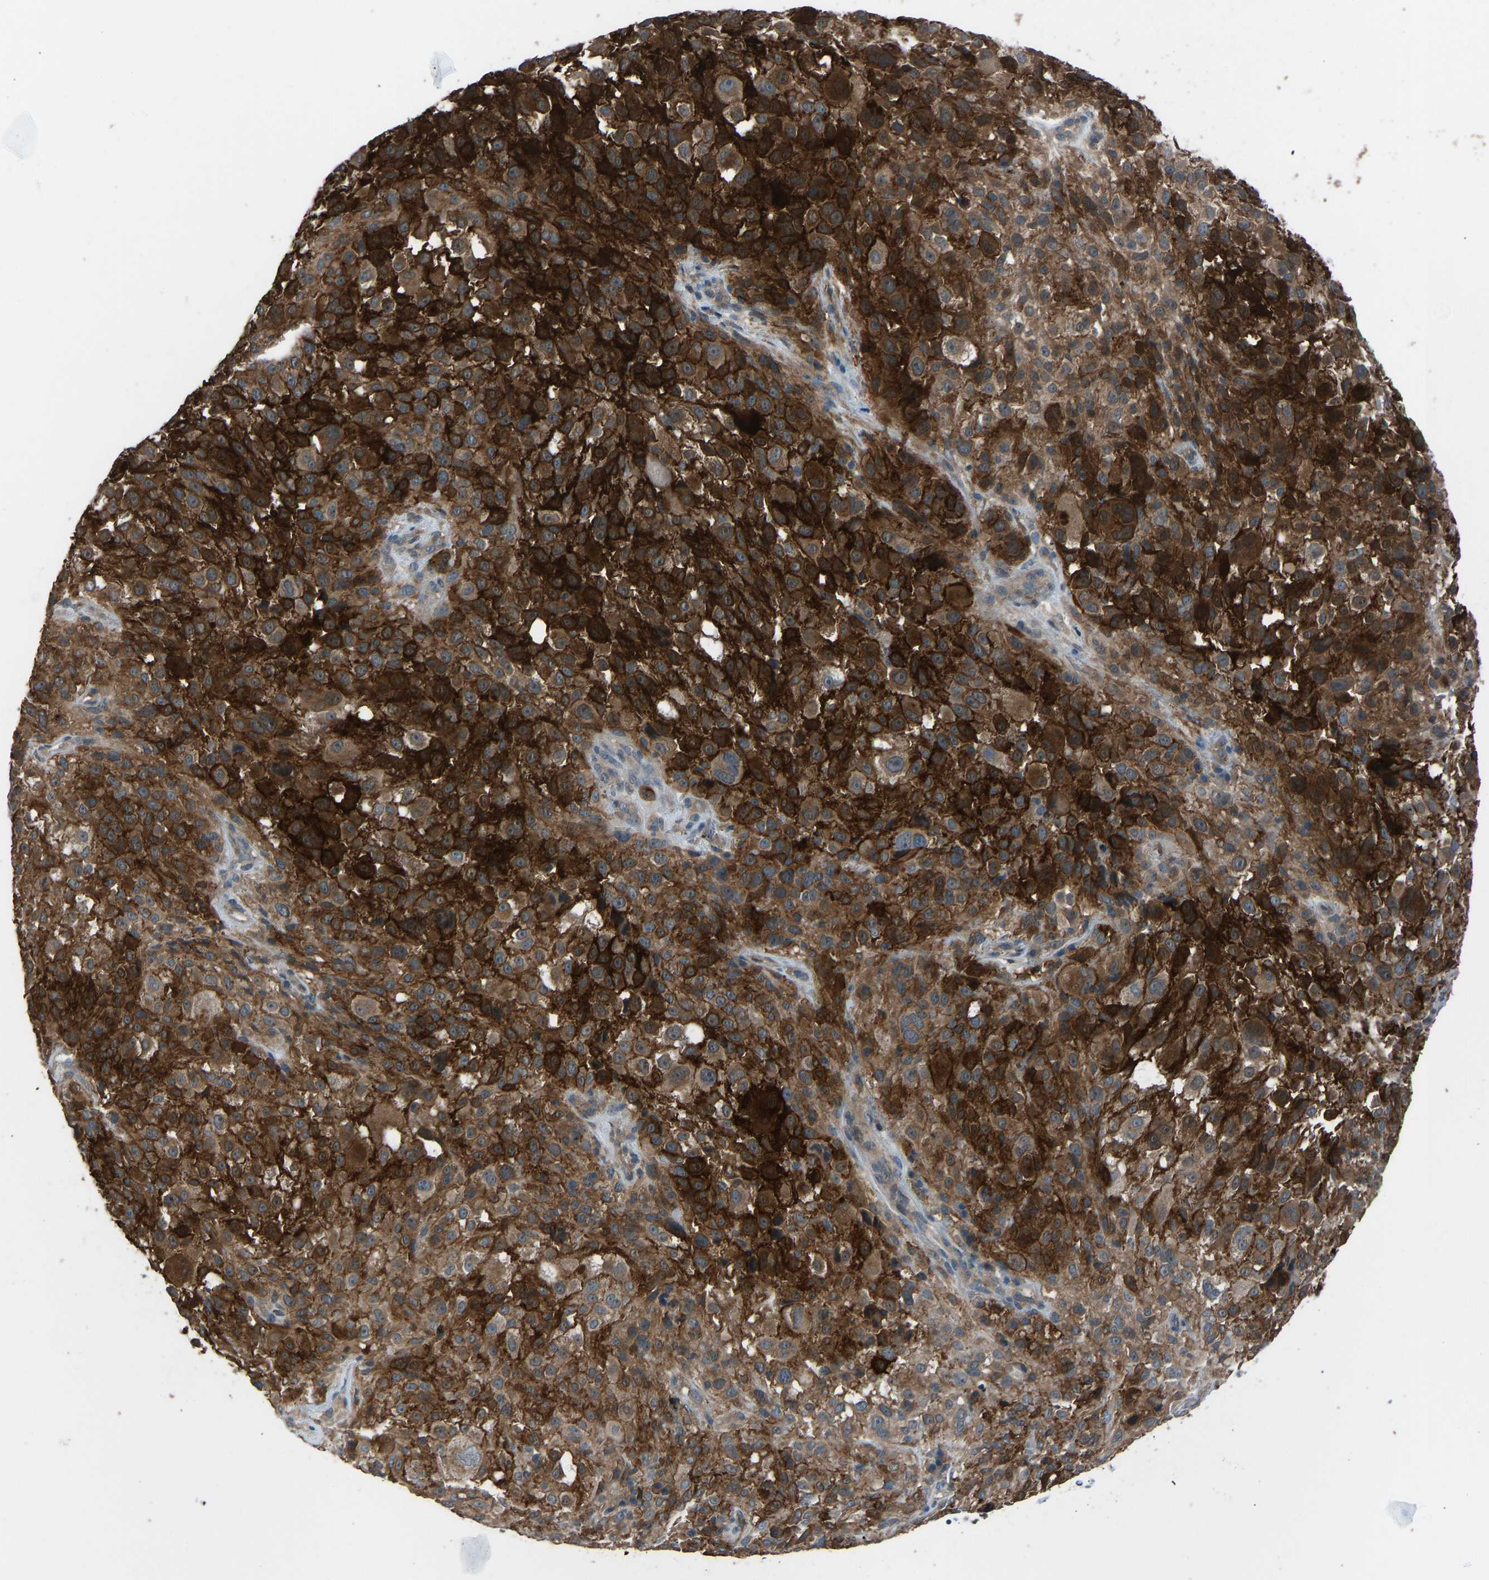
{"staining": {"intensity": "strong", "quantity": ">75%", "location": "cytoplasmic/membranous"}, "tissue": "melanoma", "cell_type": "Tumor cells", "image_type": "cancer", "snomed": [{"axis": "morphology", "description": "Necrosis, NOS"}, {"axis": "morphology", "description": "Malignant melanoma, NOS"}, {"axis": "topography", "description": "Skin"}], "caption": "Tumor cells display strong cytoplasmic/membranous staining in about >75% of cells in melanoma.", "gene": "SLC43A1", "patient": {"sex": "female", "age": 87}}